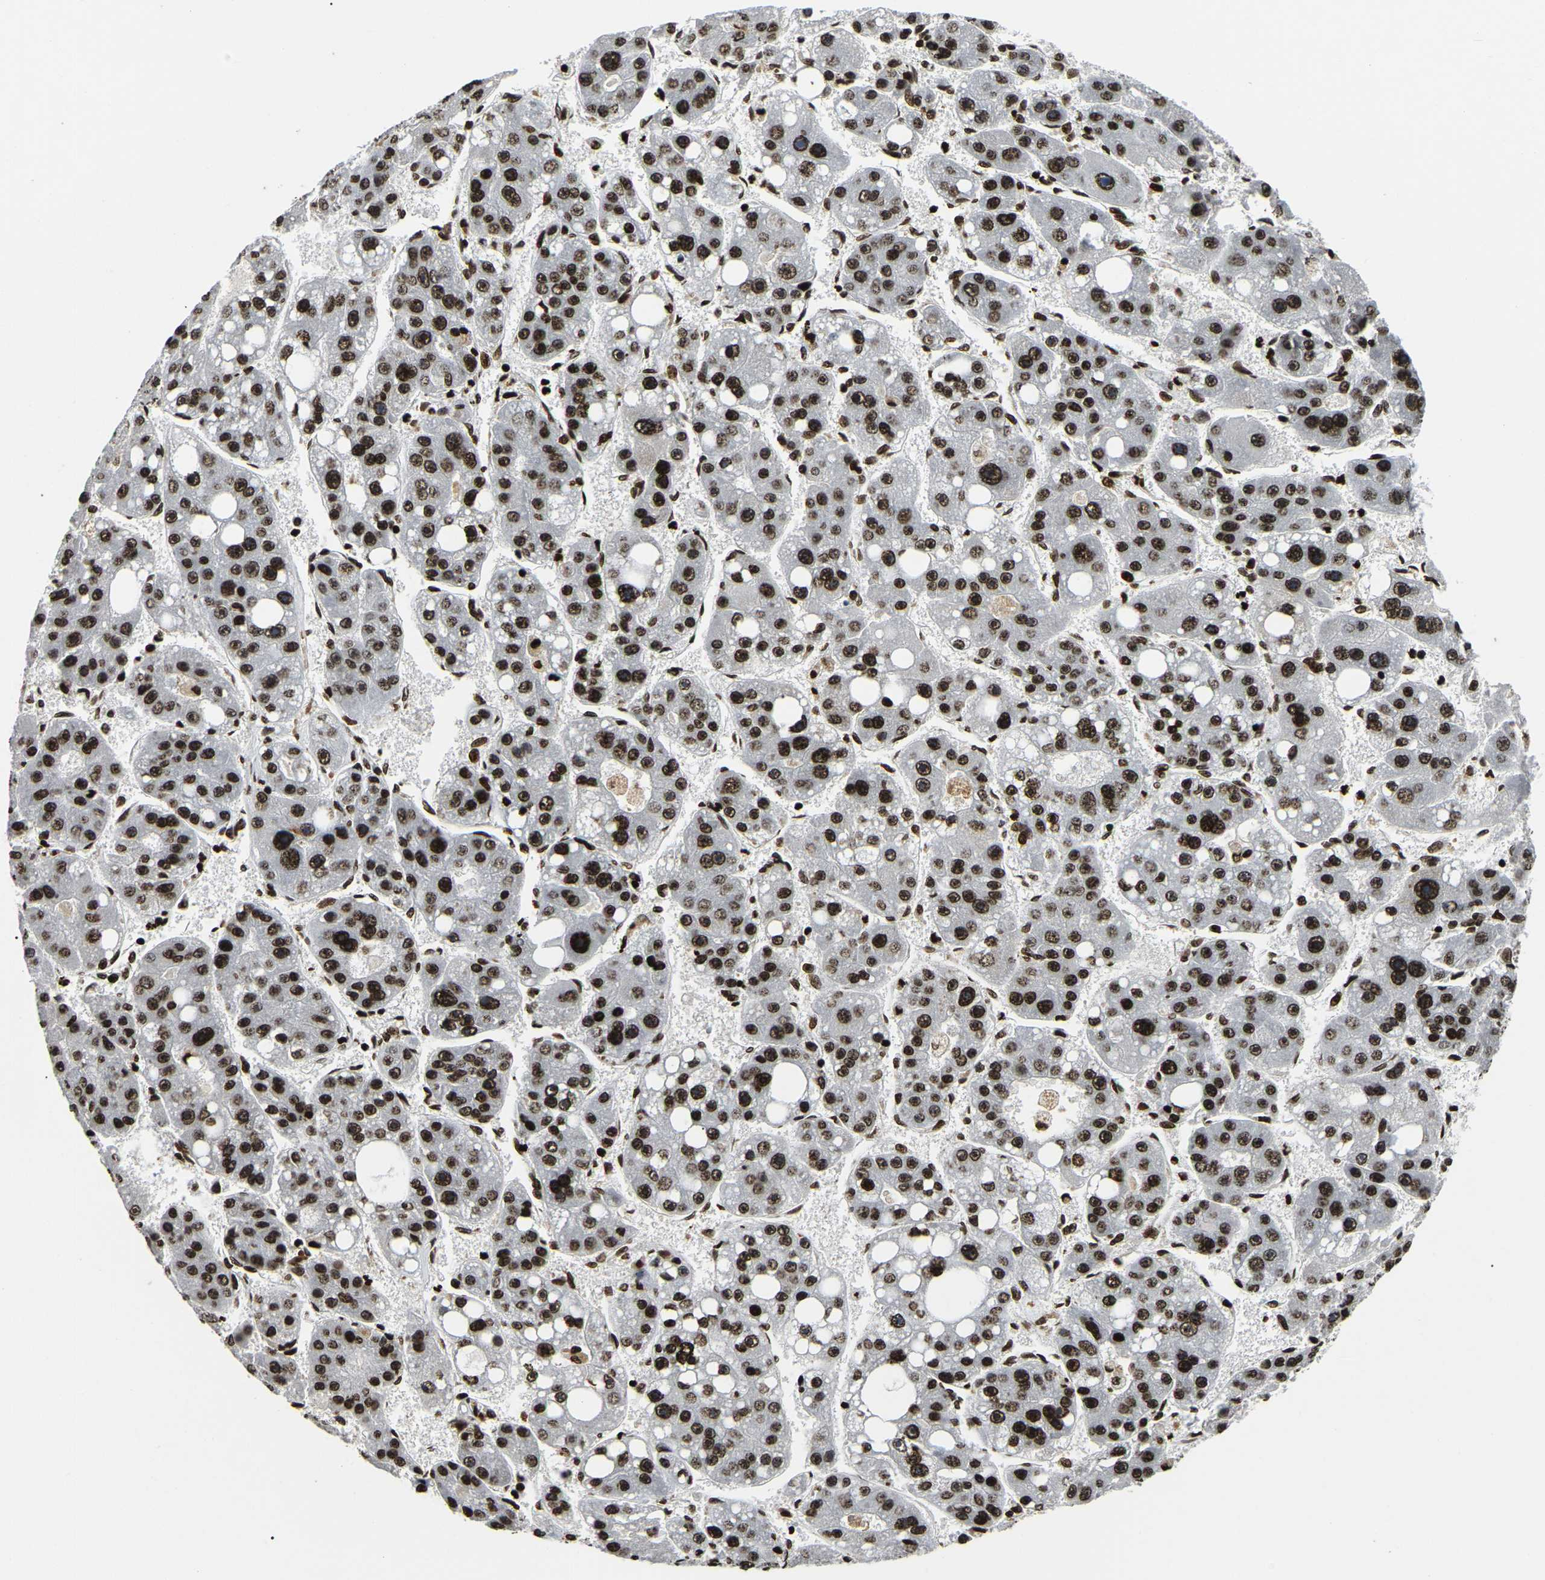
{"staining": {"intensity": "strong", "quantity": ">75%", "location": "nuclear"}, "tissue": "liver cancer", "cell_type": "Tumor cells", "image_type": "cancer", "snomed": [{"axis": "morphology", "description": "Carcinoma, Hepatocellular, NOS"}, {"axis": "topography", "description": "Liver"}], "caption": "A brown stain shows strong nuclear staining of a protein in human liver cancer (hepatocellular carcinoma) tumor cells. (IHC, brightfield microscopy, high magnification).", "gene": "LRRC61", "patient": {"sex": "female", "age": 61}}